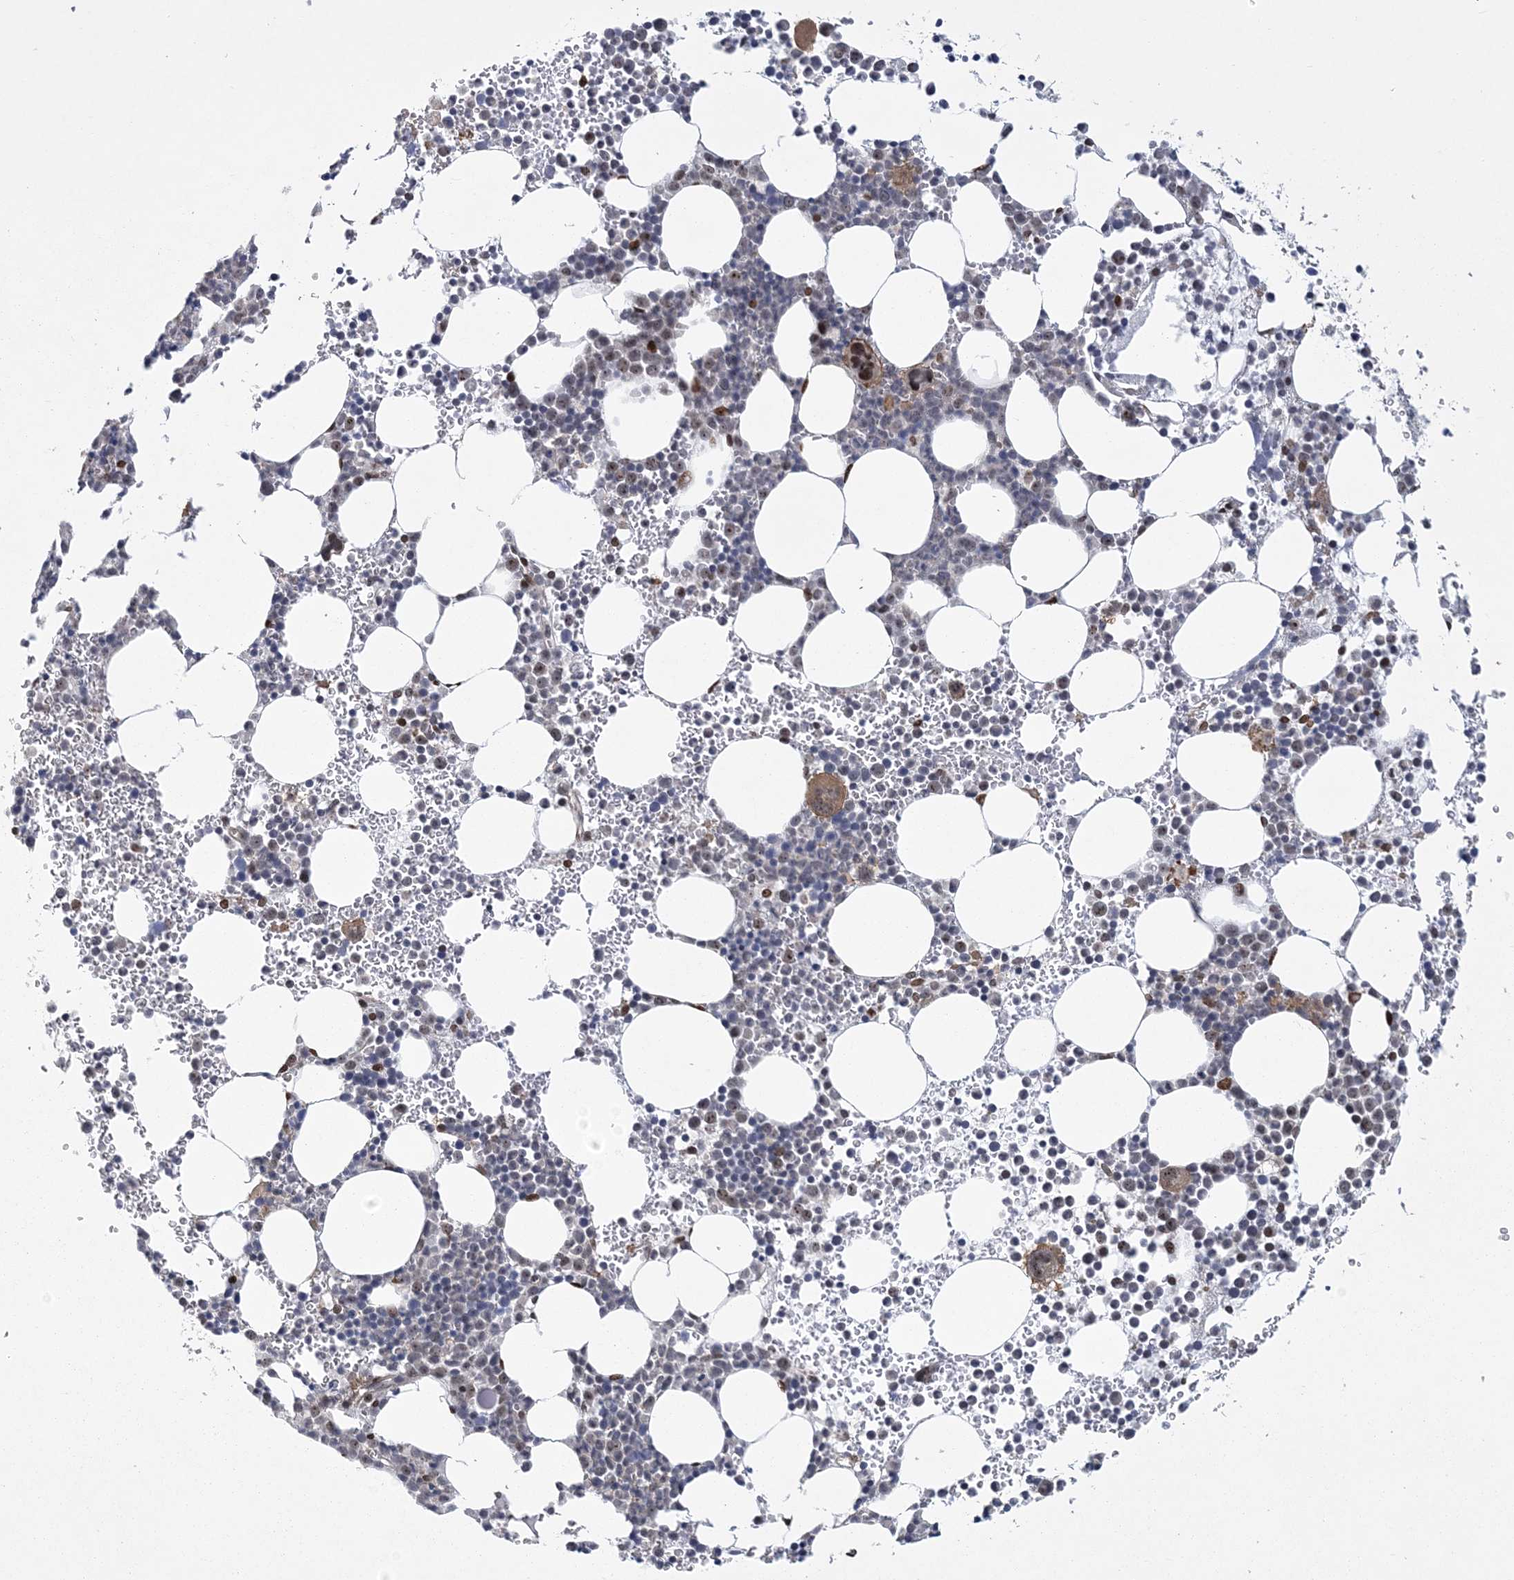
{"staining": {"intensity": "moderate", "quantity": "<25%", "location": "cytoplasmic/membranous,nuclear"}, "tissue": "bone marrow", "cell_type": "Hematopoietic cells", "image_type": "normal", "snomed": [{"axis": "morphology", "description": "Normal tissue, NOS"}, {"axis": "topography", "description": "Bone marrow"}], "caption": "Protein staining shows moderate cytoplasmic/membranous,nuclear staining in about <25% of hematopoietic cells in unremarkable bone marrow. The staining was performed using DAB (3,3'-diaminobenzidine) to visualize the protein expression in brown, while the nuclei were stained in blue with hematoxylin (Magnification: 20x).", "gene": "HOMEZ", "patient": {"sex": "female", "age": 78}}